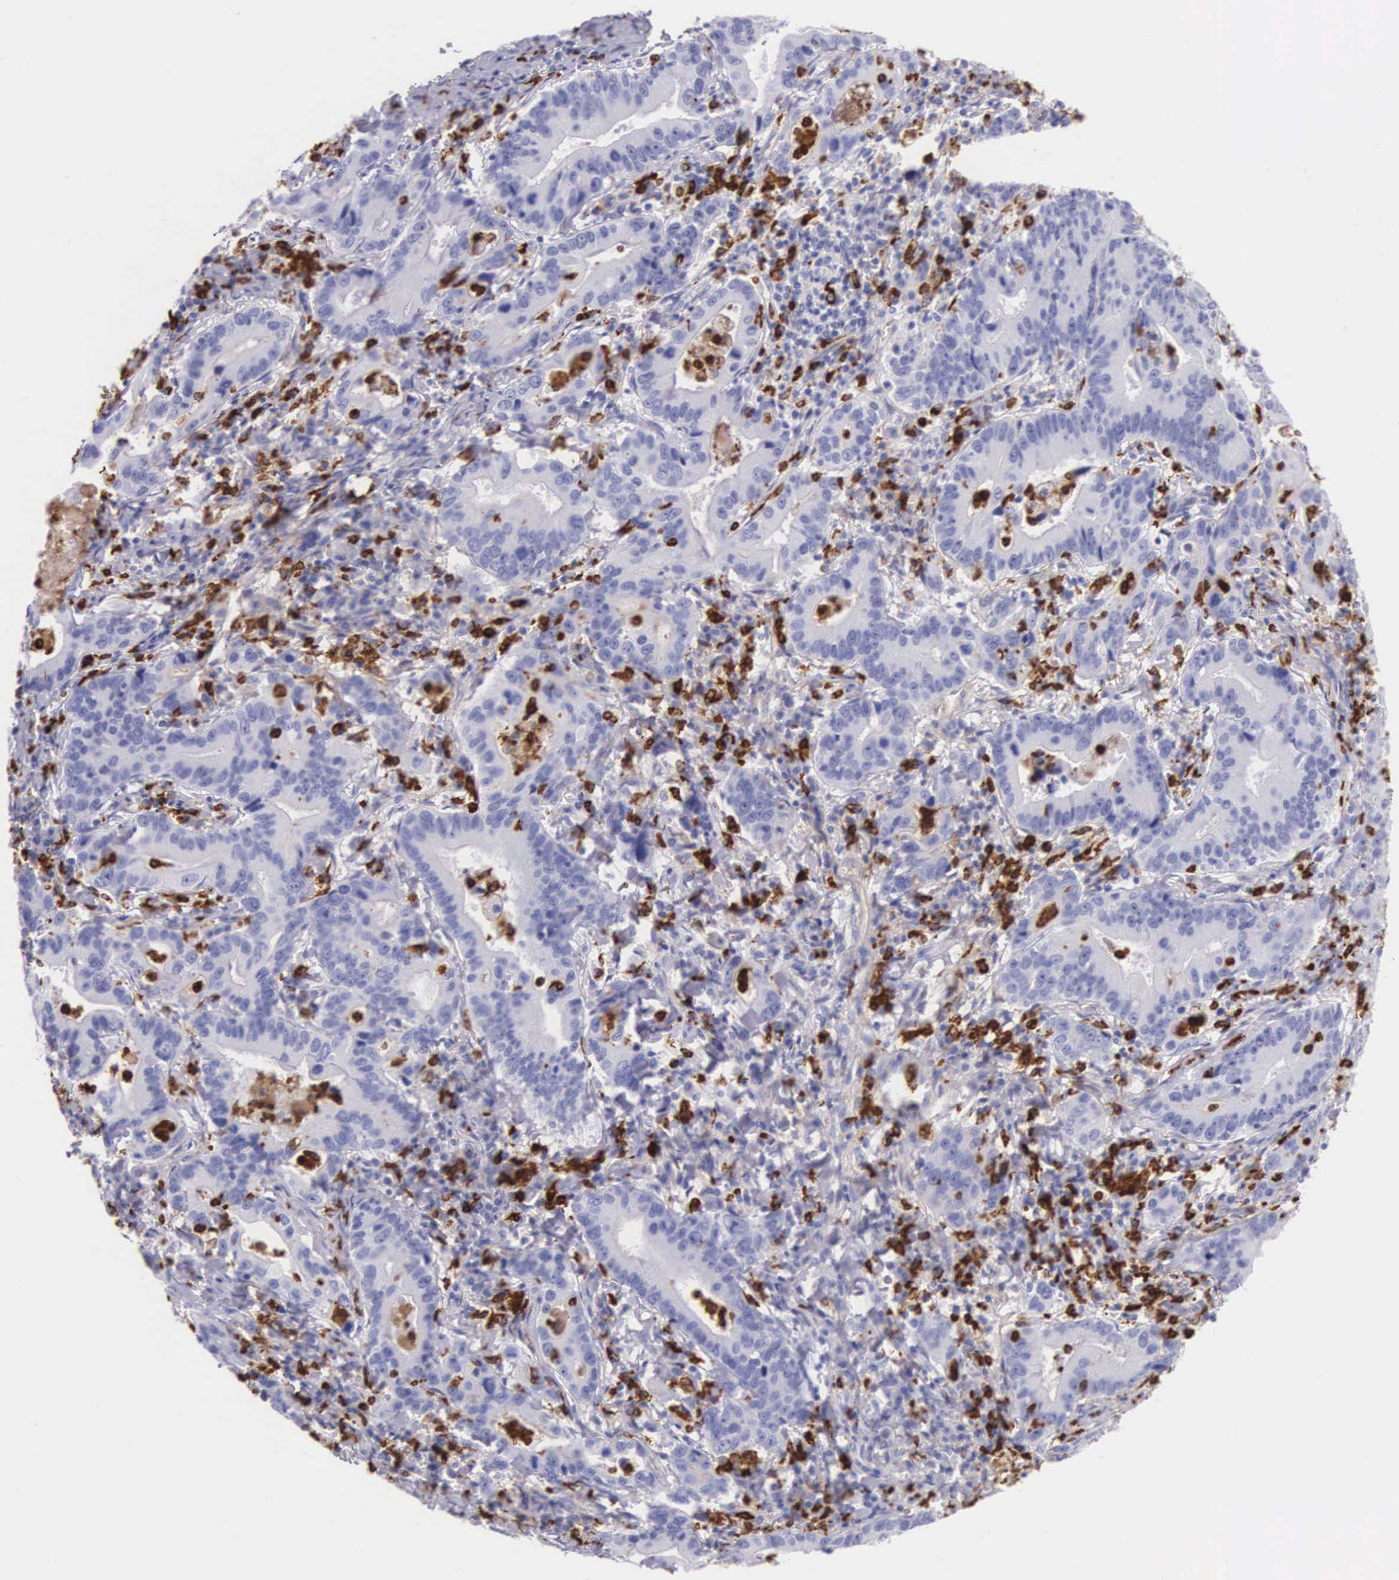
{"staining": {"intensity": "negative", "quantity": "none", "location": "none"}, "tissue": "stomach cancer", "cell_type": "Tumor cells", "image_type": "cancer", "snomed": [{"axis": "morphology", "description": "Adenocarcinoma, NOS"}, {"axis": "topography", "description": "Stomach, upper"}], "caption": "High magnification brightfield microscopy of stomach cancer (adenocarcinoma) stained with DAB (brown) and counterstained with hematoxylin (blue): tumor cells show no significant expression.", "gene": "FCN1", "patient": {"sex": "male", "age": 63}}